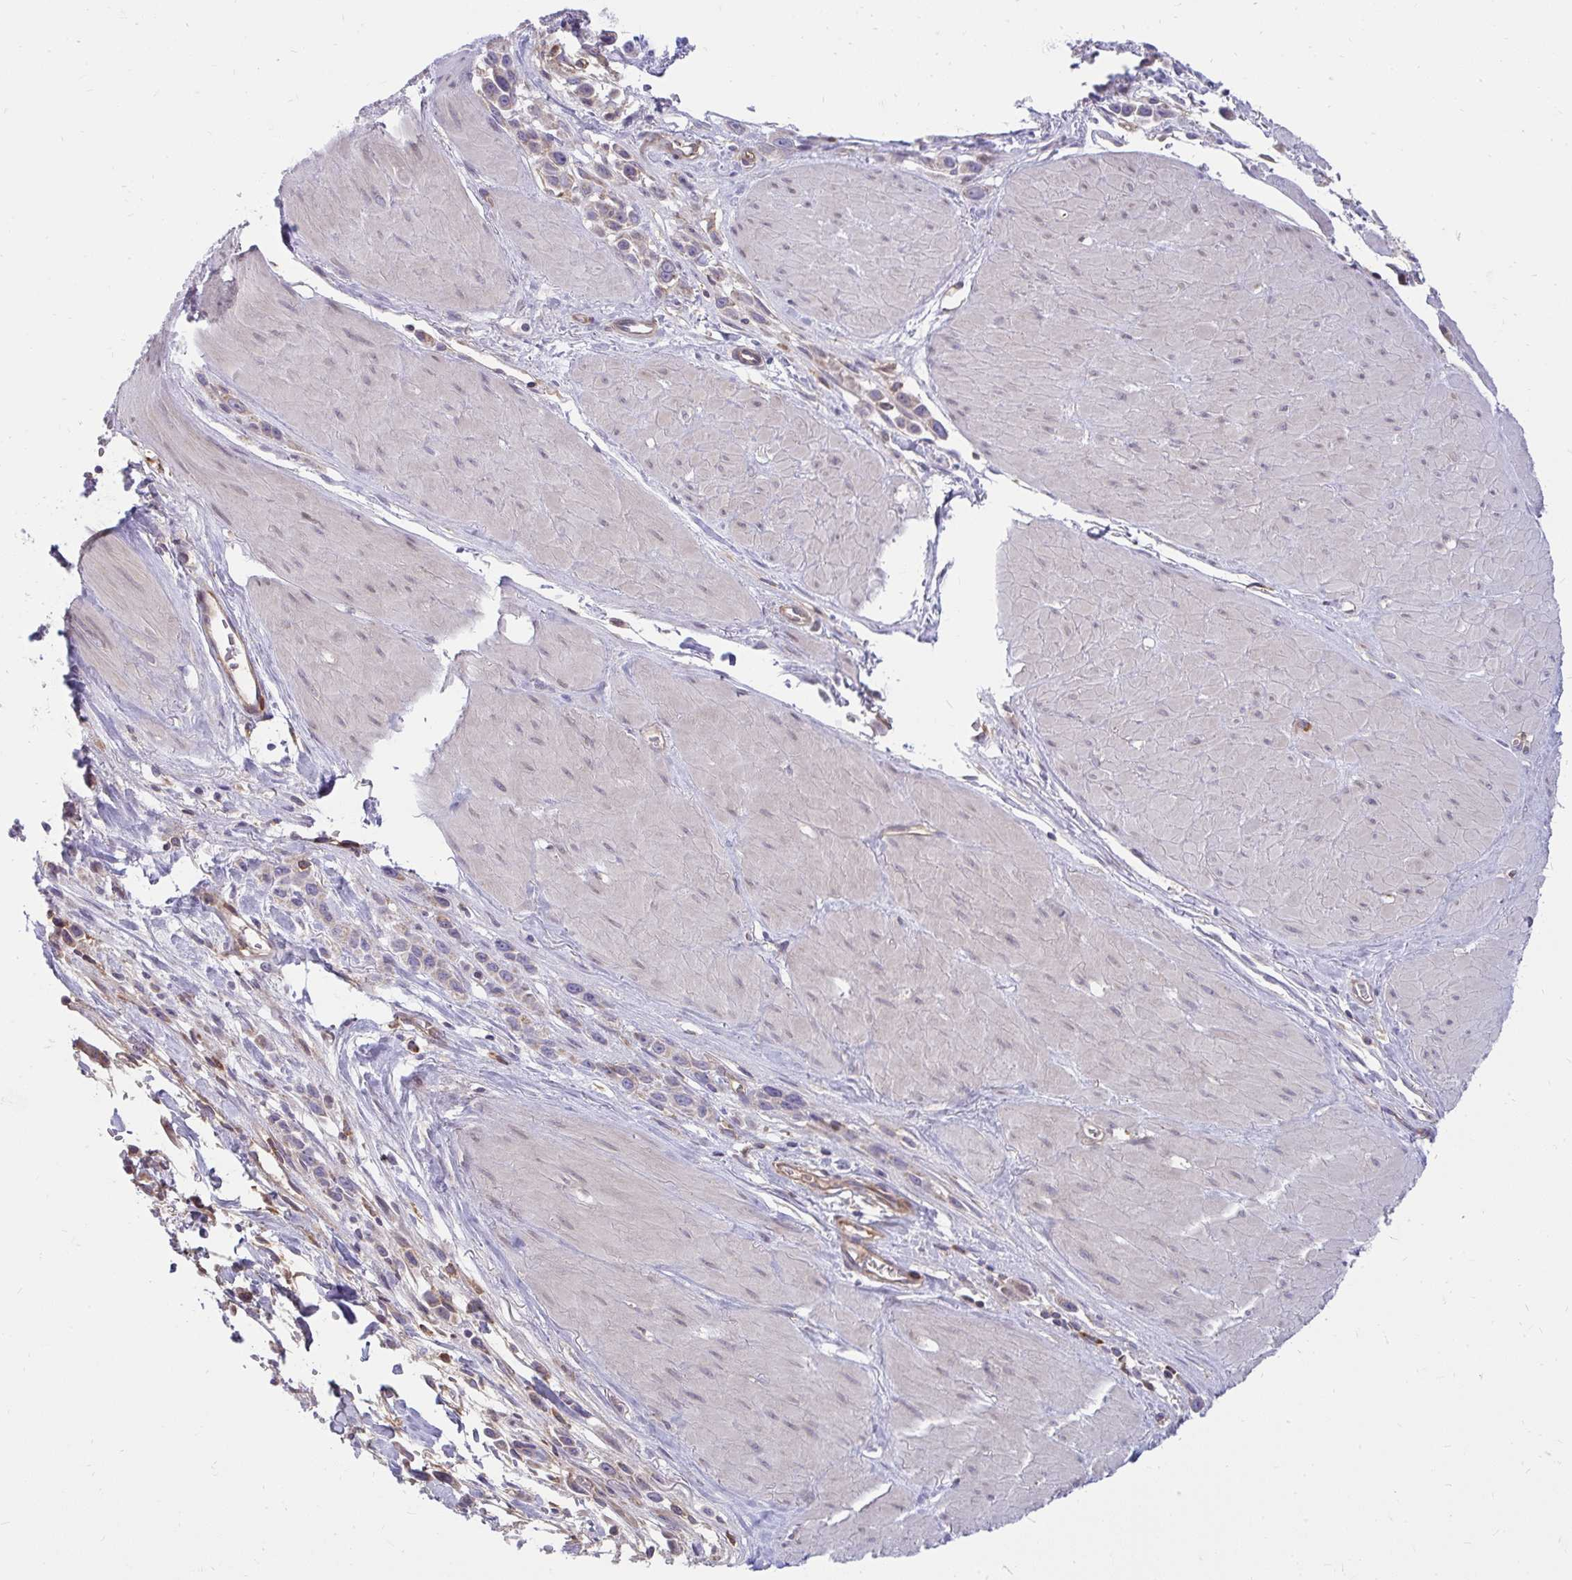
{"staining": {"intensity": "negative", "quantity": "none", "location": "none"}, "tissue": "stomach cancer", "cell_type": "Tumor cells", "image_type": "cancer", "snomed": [{"axis": "morphology", "description": "Adenocarcinoma, NOS"}, {"axis": "topography", "description": "Stomach"}], "caption": "An immunohistochemistry photomicrograph of stomach adenocarcinoma is shown. There is no staining in tumor cells of stomach adenocarcinoma. (DAB immunohistochemistry (IHC) visualized using brightfield microscopy, high magnification).", "gene": "ASAP1", "patient": {"sex": "male", "age": 47}}